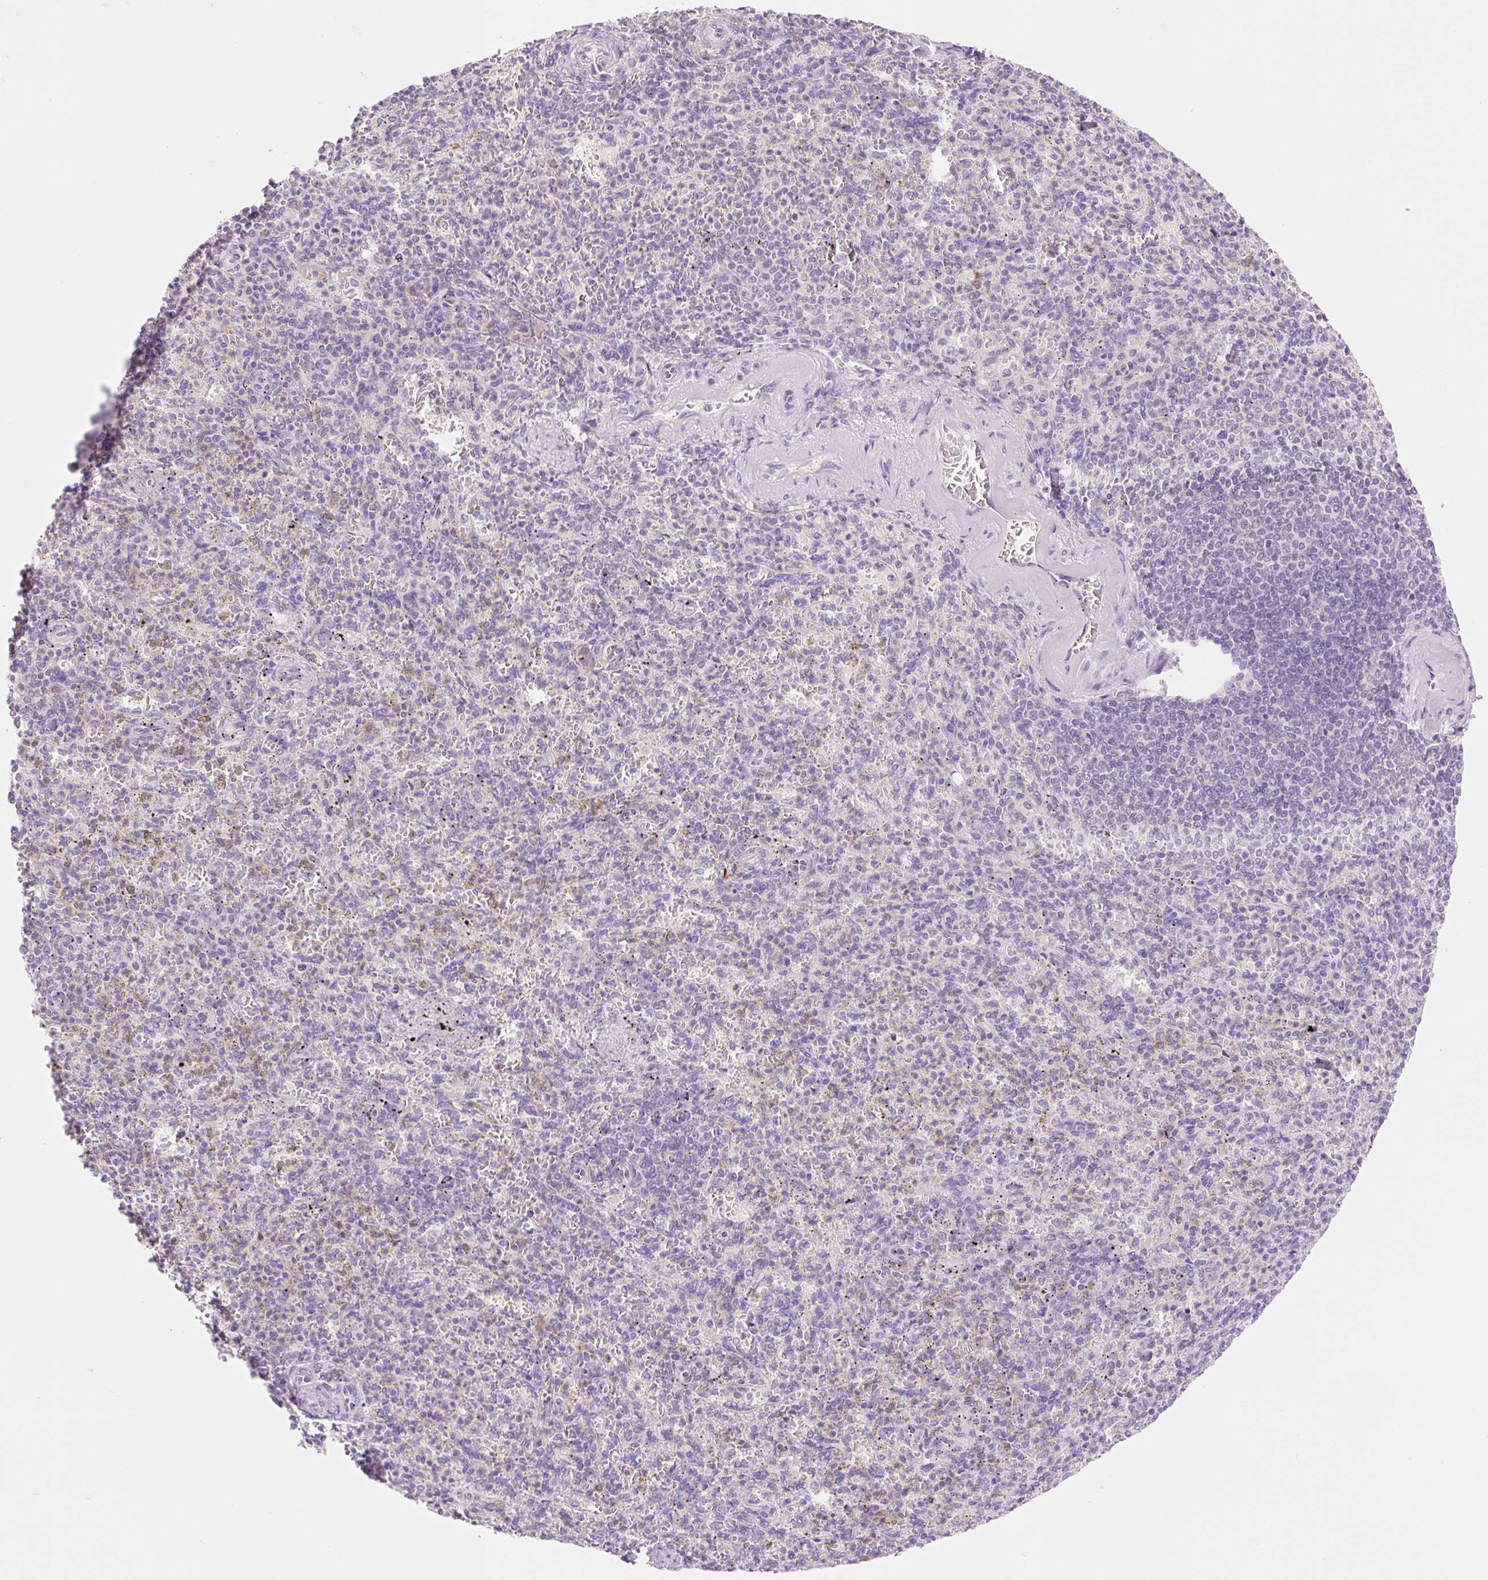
{"staining": {"intensity": "negative", "quantity": "none", "location": "none"}, "tissue": "spleen", "cell_type": "Cells in red pulp", "image_type": "normal", "snomed": [{"axis": "morphology", "description": "Normal tissue, NOS"}, {"axis": "topography", "description": "Spleen"}], "caption": "A high-resolution image shows immunohistochemistry (IHC) staining of unremarkable spleen, which reveals no significant expression in cells in red pulp. Nuclei are stained in blue.", "gene": "CELF6", "patient": {"sex": "female", "age": 74}}